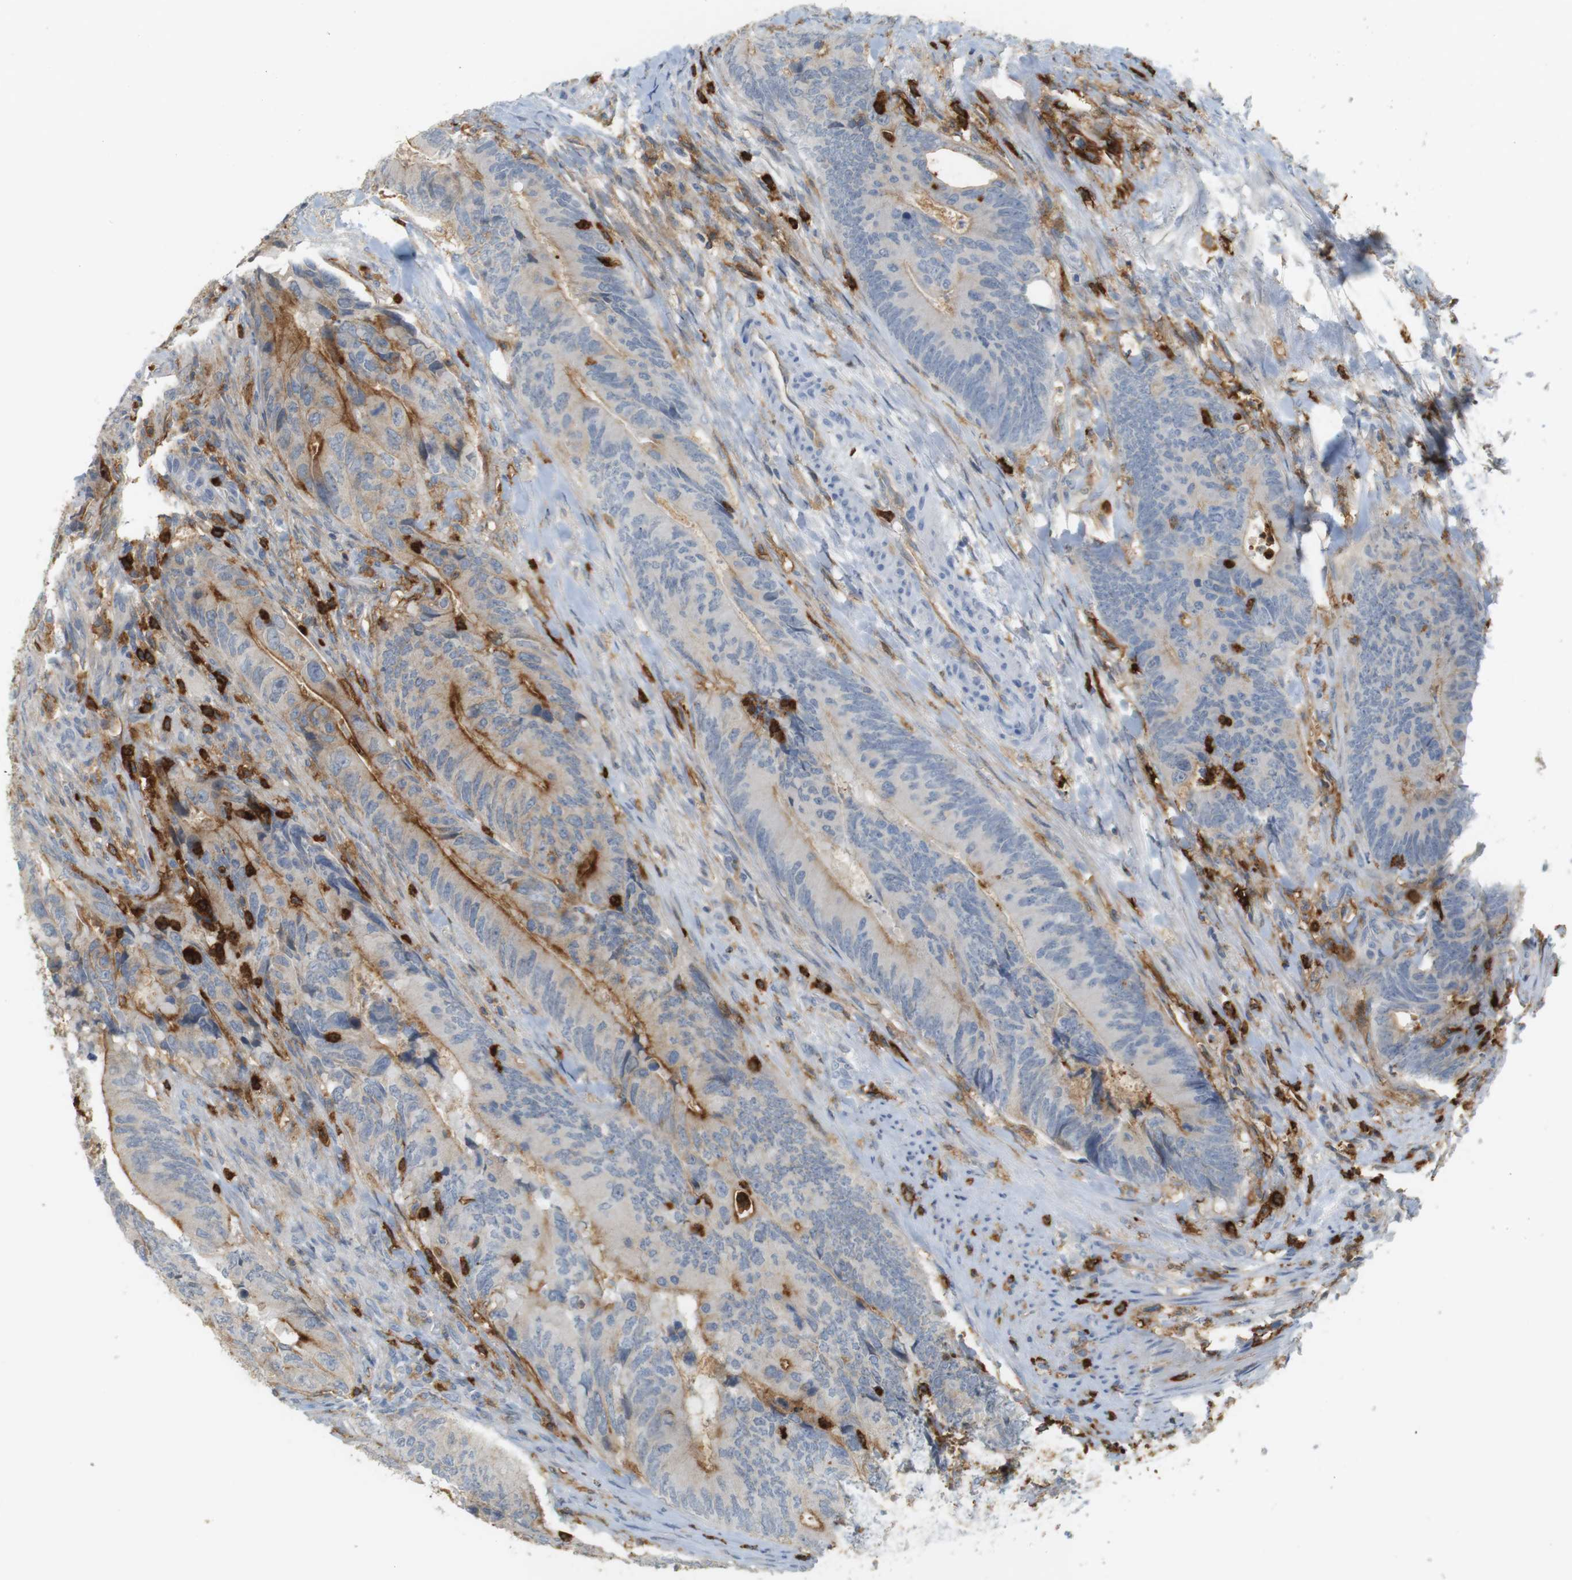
{"staining": {"intensity": "moderate", "quantity": "<25%", "location": "cytoplasmic/membranous"}, "tissue": "colorectal cancer", "cell_type": "Tumor cells", "image_type": "cancer", "snomed": [{"axis": "morphology", "description": "Normal tissue, NOS"}, {"axis": "morphology", "description": "Adenocarcinoma, NOS"}, {"axis": "topography", "description": "Colon"}], "caption": "Immunohistochemical staining of human colorectal cancer shows moderate cytoplasmic/membranous protein staining in approximately <25% of tumor cells.", "gene": "SIRPA", "patient": {"sex": "male", "age": 56}}